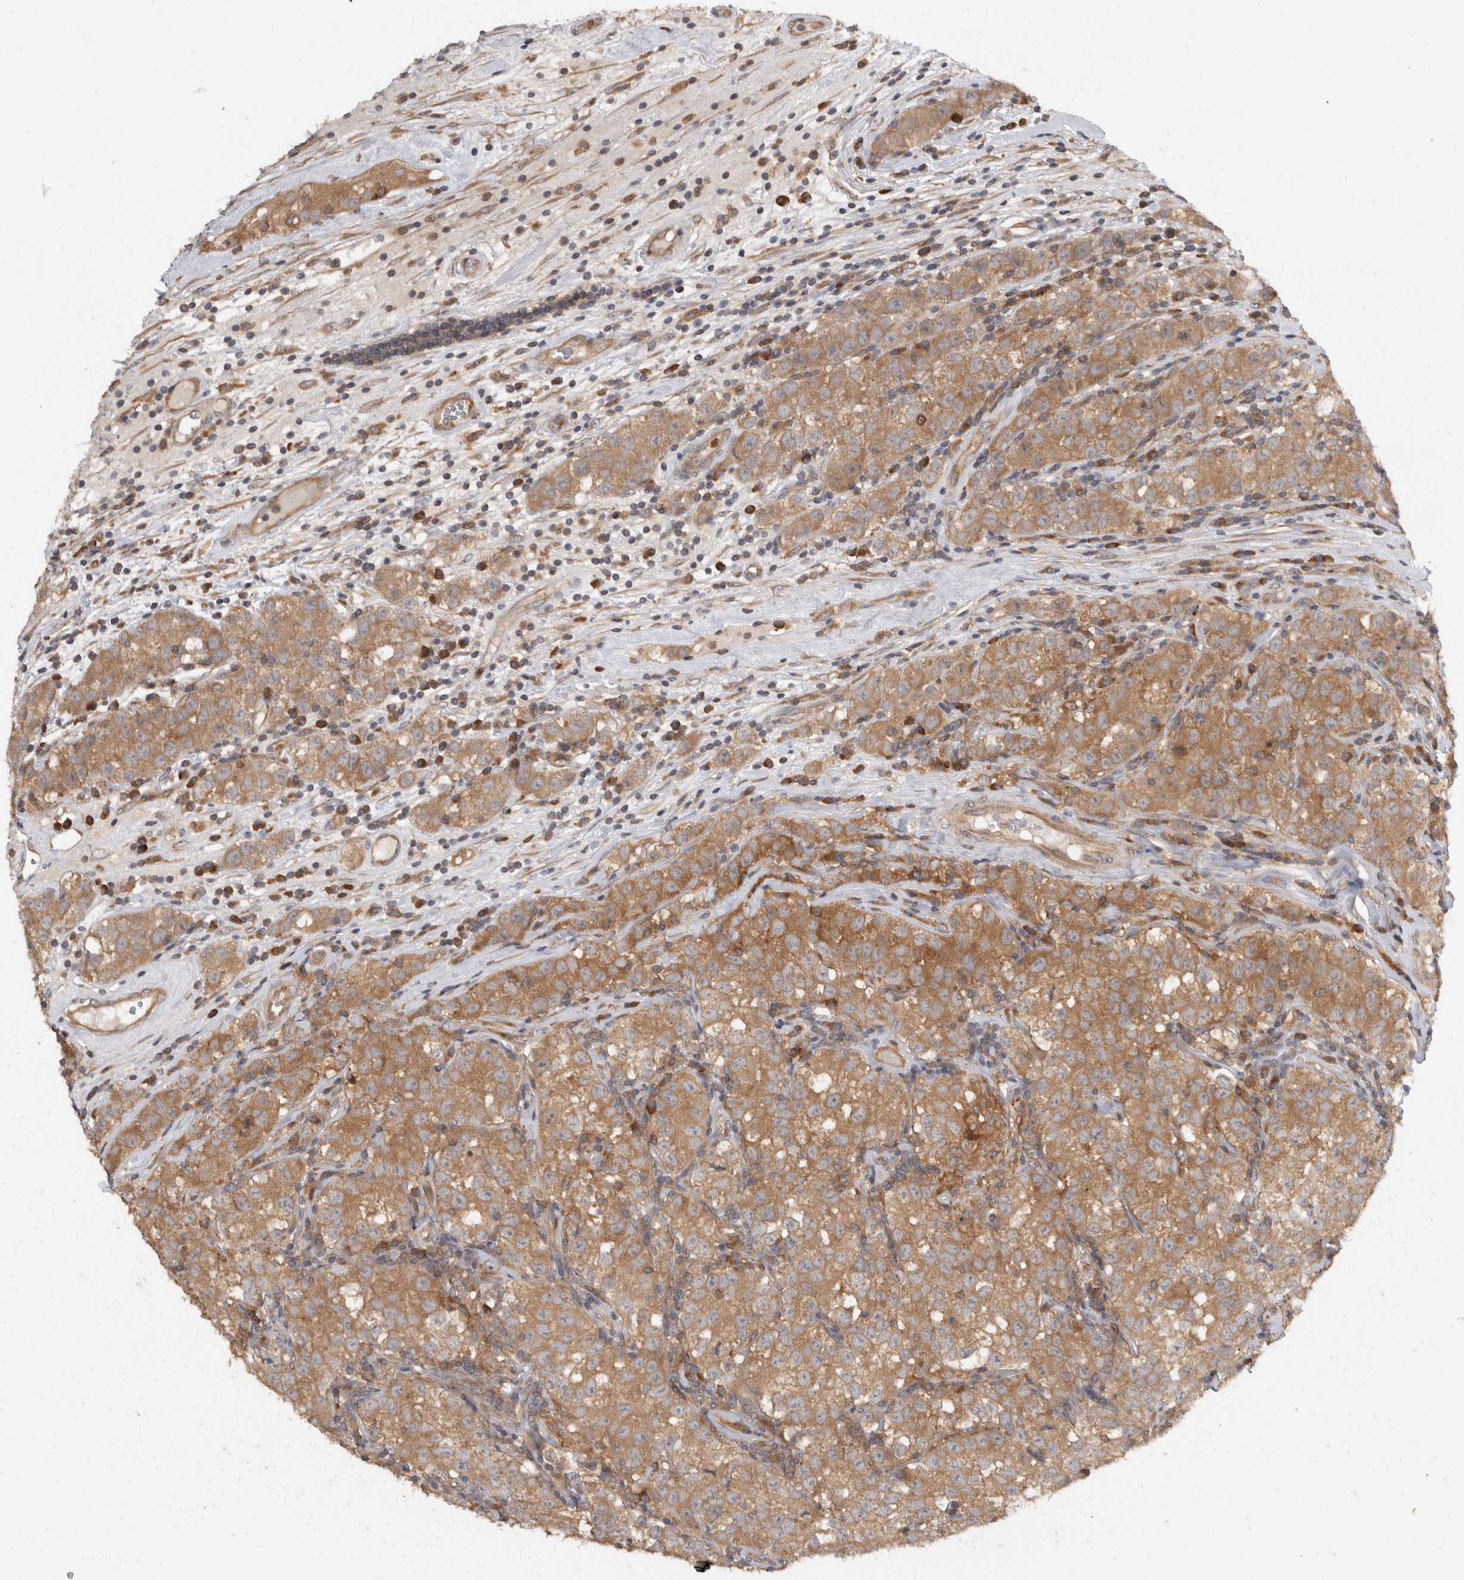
{"staining": {"intensity": "moderate", "quantity": ">75%", "location": "cytoplasmic/membranous"}, "tissue": "testis cancer", "cell_type": "Tumor cells", "image_type": "cancer", "snomed": [{"axis": "morphology", "description": "Seminoma, NOS"}, {"axis": "morphology", "description": "Carcinoma, Embryonal, NOS"}, {"axis": "topography", "description": "Testis"}], "caption": "Immunohistochemical staining of human testis seminoma shows moderate cytoplasmic/membranous protein positivity in approximately >75% of tumor cells. The protein is shown in brown color, while the nuclei are stained blue.", "gene": "VEPH1", "patient": {"sex": "male", "age": 43}}